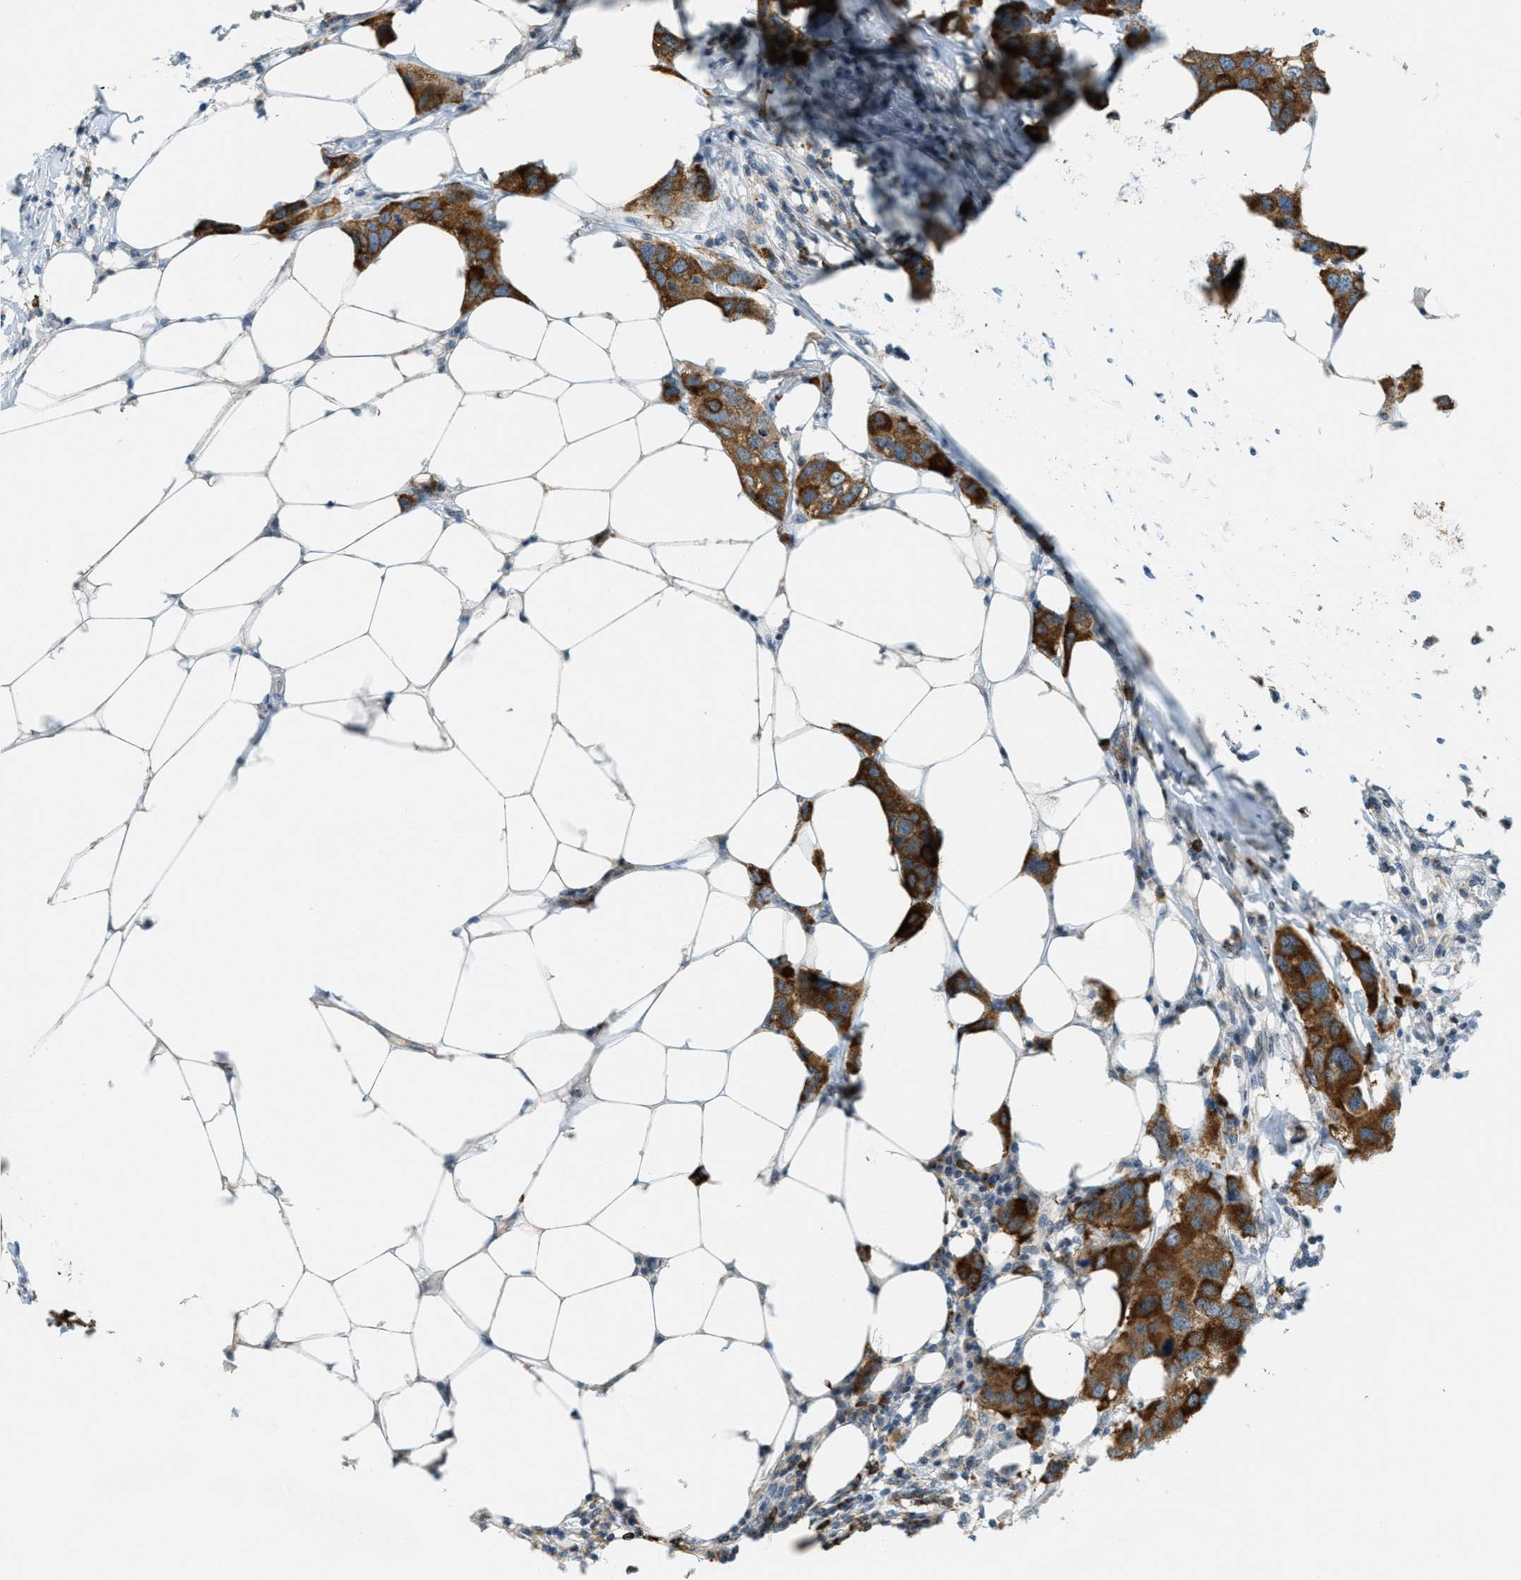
{"staining": {"intensity": "strong", "quantity": ">75%", "location": "cytoplasmic/membranous"}, "tissue": "breast cancer", "cell_type": "Tumor cells", "image_type": "cancer", "snomed": [{"axis": "morphology", "description": "Duct carcinoma"}, {"axis": "topography", "description": "Breast"}], "caption": "Immunohistochemistry photomicrograph of breast intraductal carcinoma stained for a protein (brown), which exhibits high levels of strong cytoplasmic/membranous expression in about >75% of tumor cells.", "gene": "FYN", "patient": {"sex": "female", "age": 50}}